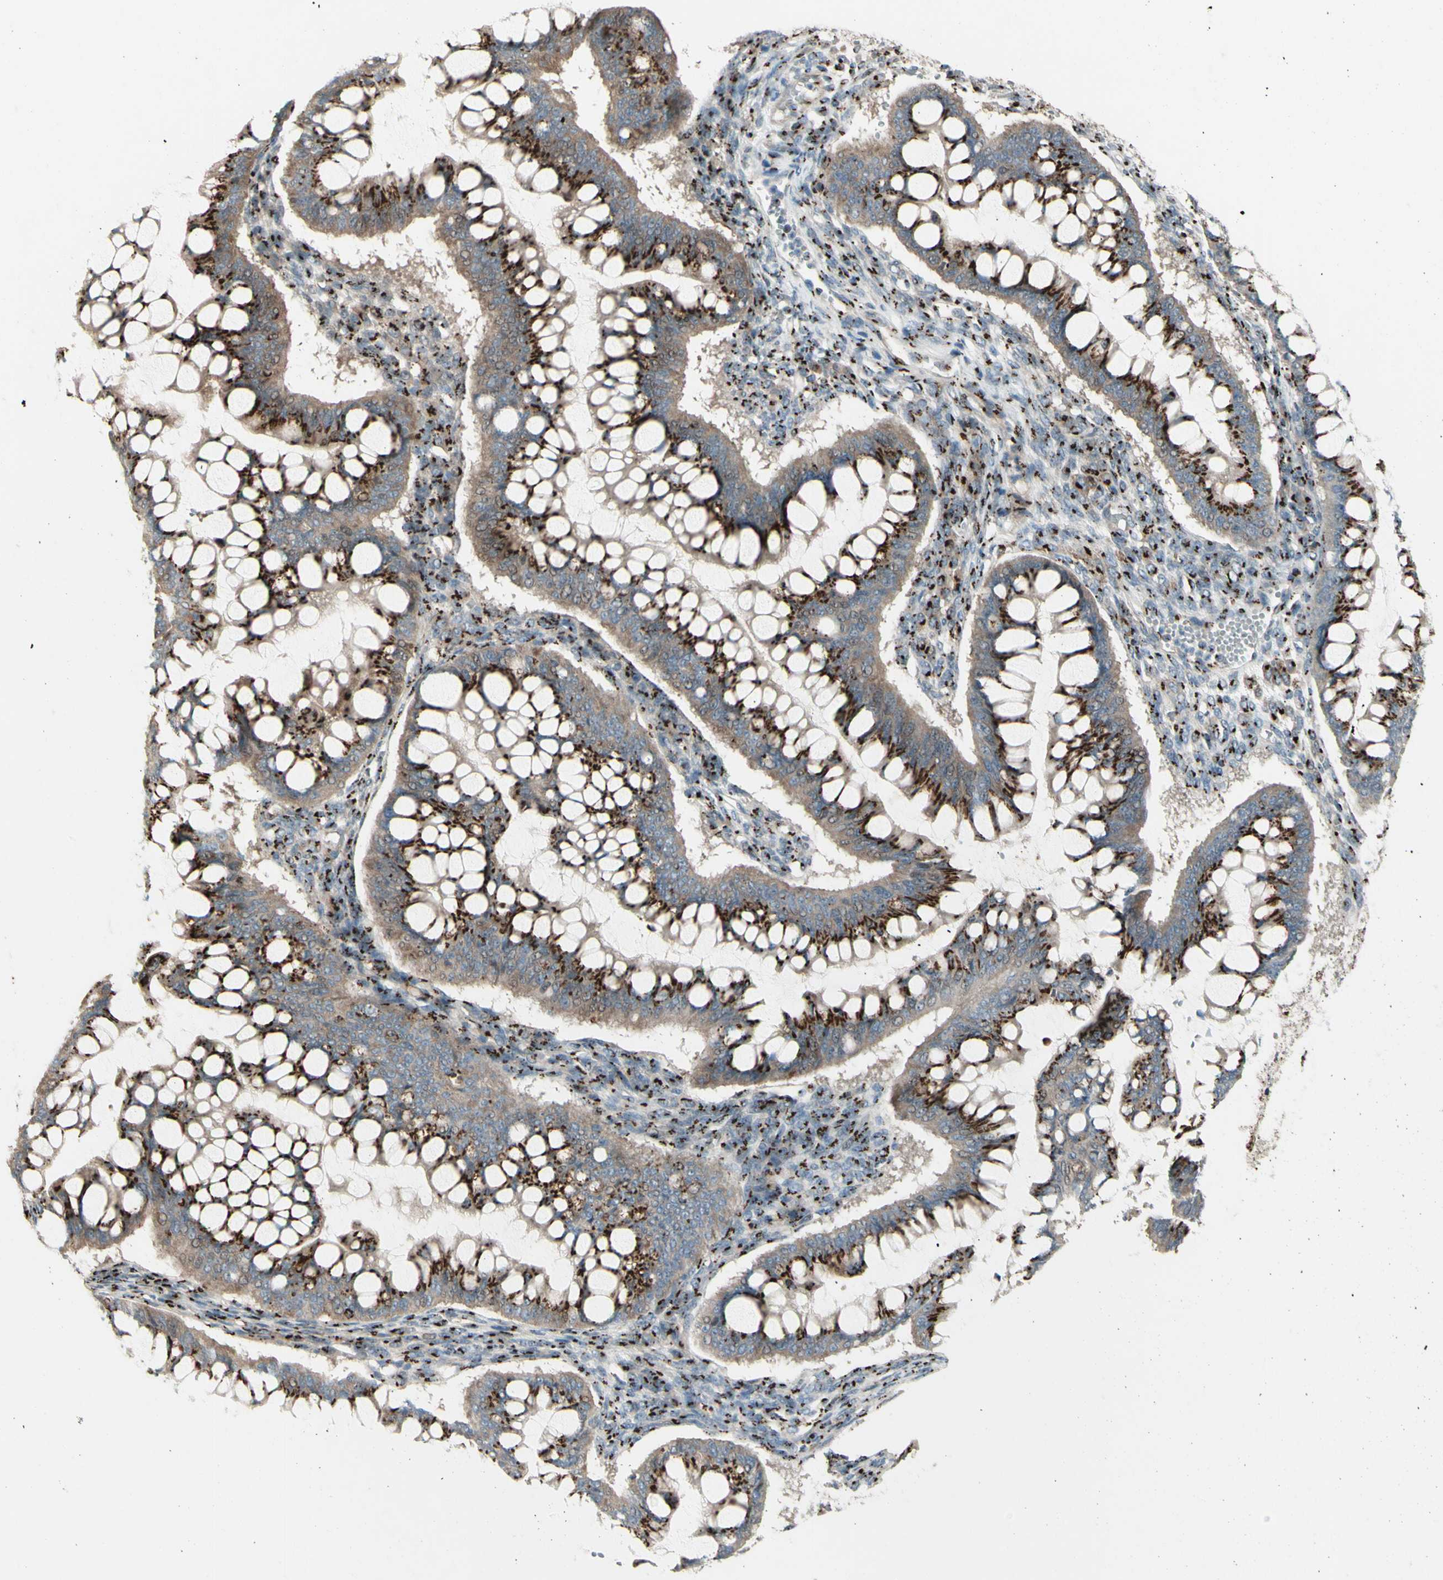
{"staining": {"intensity": "strong", "quantity": ">75%", "location": "cytoplasmic/membranous"}, "tissue": "ovarian cancer", "cell_type": "Tumor cells", "image_type": "cancer", "snomed": [{"axis": "morphology", "description": "Cystadenocarcinoma, mucinous, NOS"}, {"axis": "topography", "description": "Ovary"}], "caption": "Brown immunohistochemical staining in human ovarian mucinous cystadenocarcinoma displays strong cytoplasmic/membranous expression in approximately >75% of tumor cells. The staining is performed using DAB (3,3'-diaminobenzidine) brown chromogen to label protein expression. The nuclei are counter-stained blue using hematoxylin.", "gene": "BPNT2", "patient": {"sex": "female", "age": 73}}